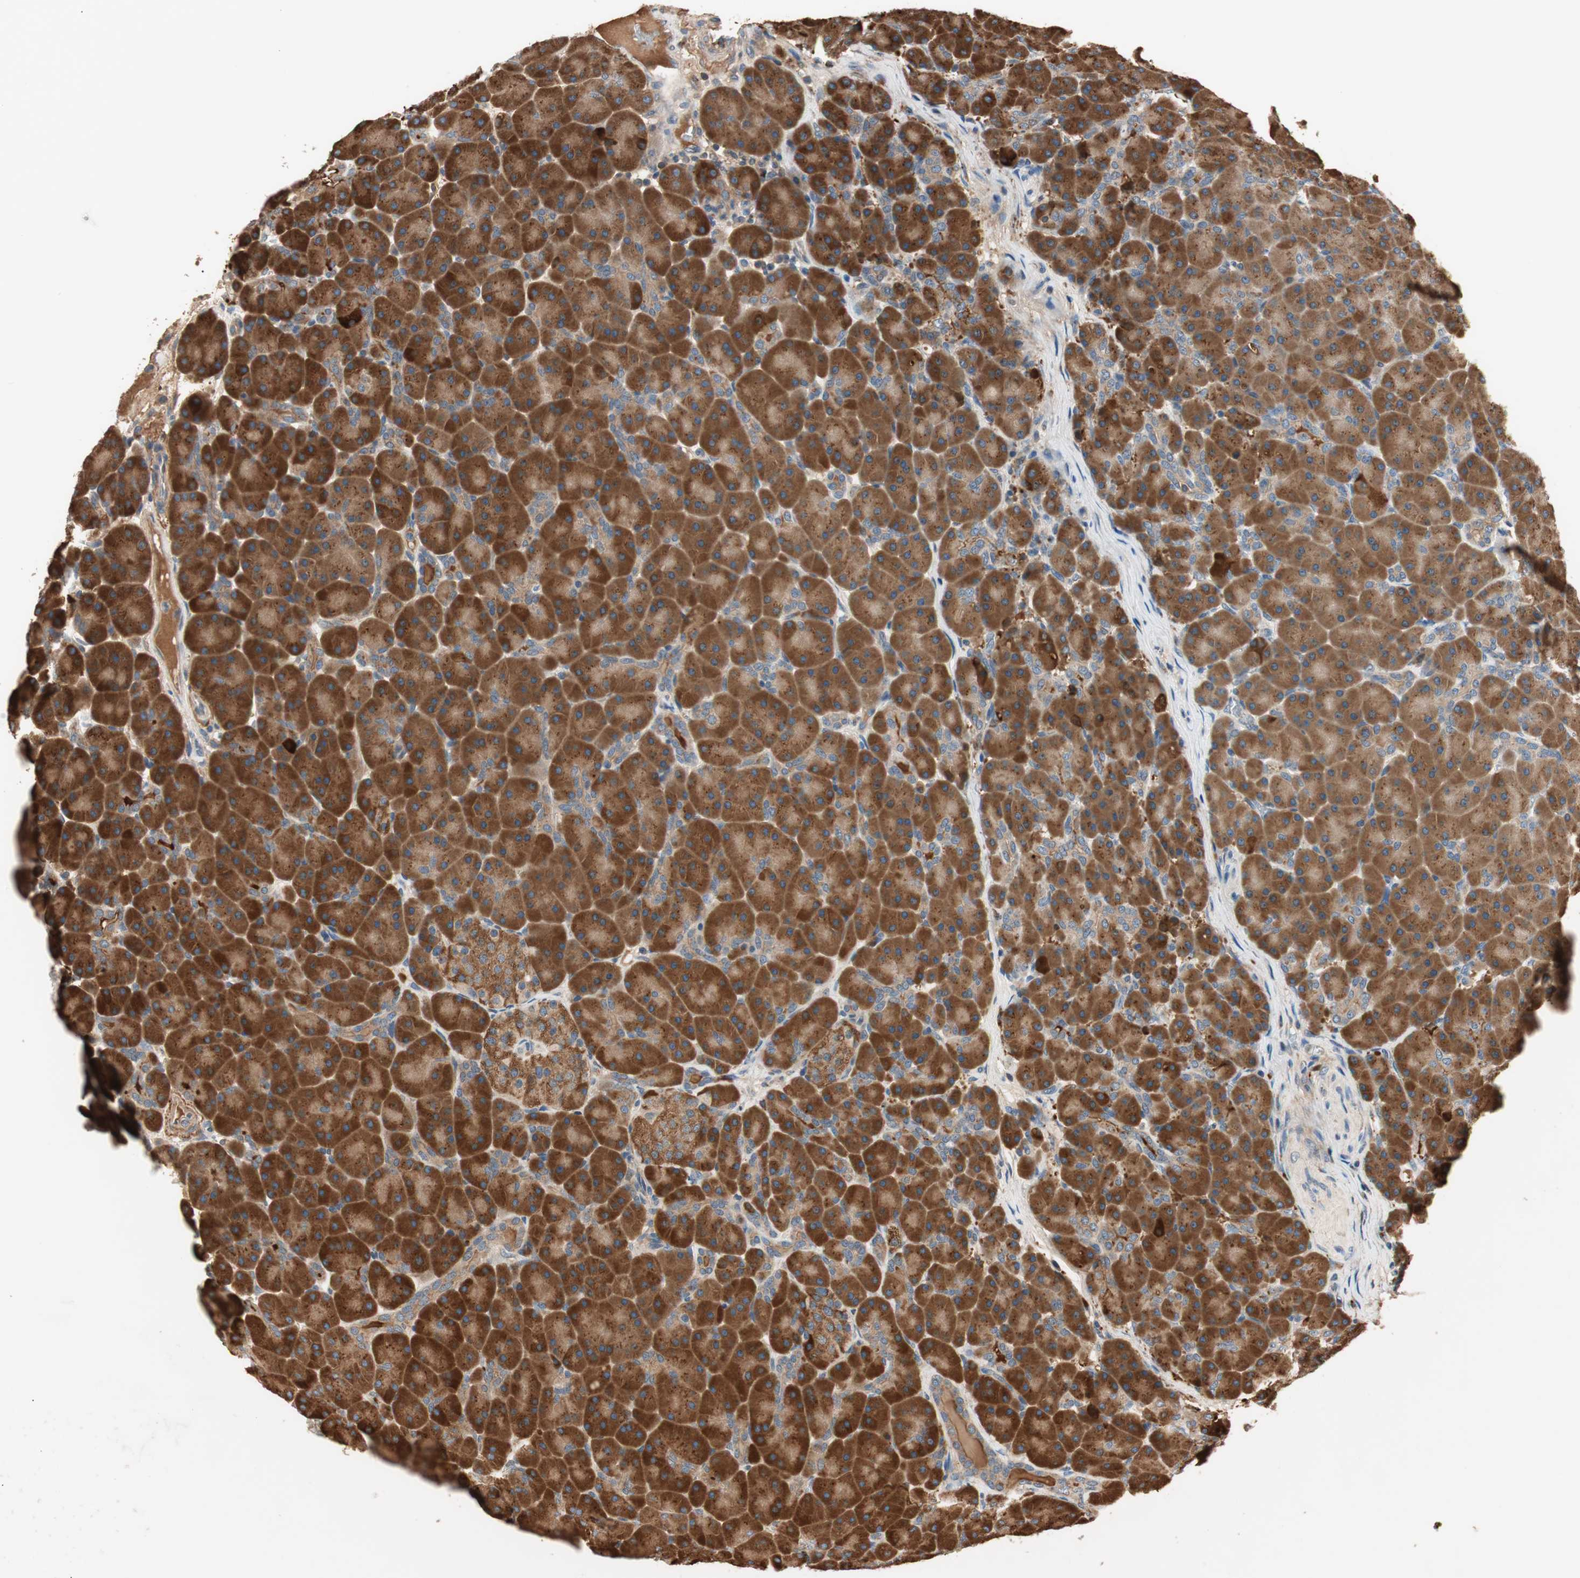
{"staining": {"intensity": "strong", "quantity": ">75%", "location": "cytoplasmic/membranous"}, "tissue": "pancreas", "cell_type": "Exocrine glandular cells", "image_type": "normal", "snomed": [{"axis": "morphology", "description": "Normal tissue, NOS"}, {"axis": "topography", "description": "Pancreas"}], "caption": "Protein expression analysis of unremarkable pancreas displays strong cytoplasmic/membranous positivity in approximately >75% of exocrine glandular cells.", "gene": "HPN", "patient": {"sex": "male", "age": 66}}